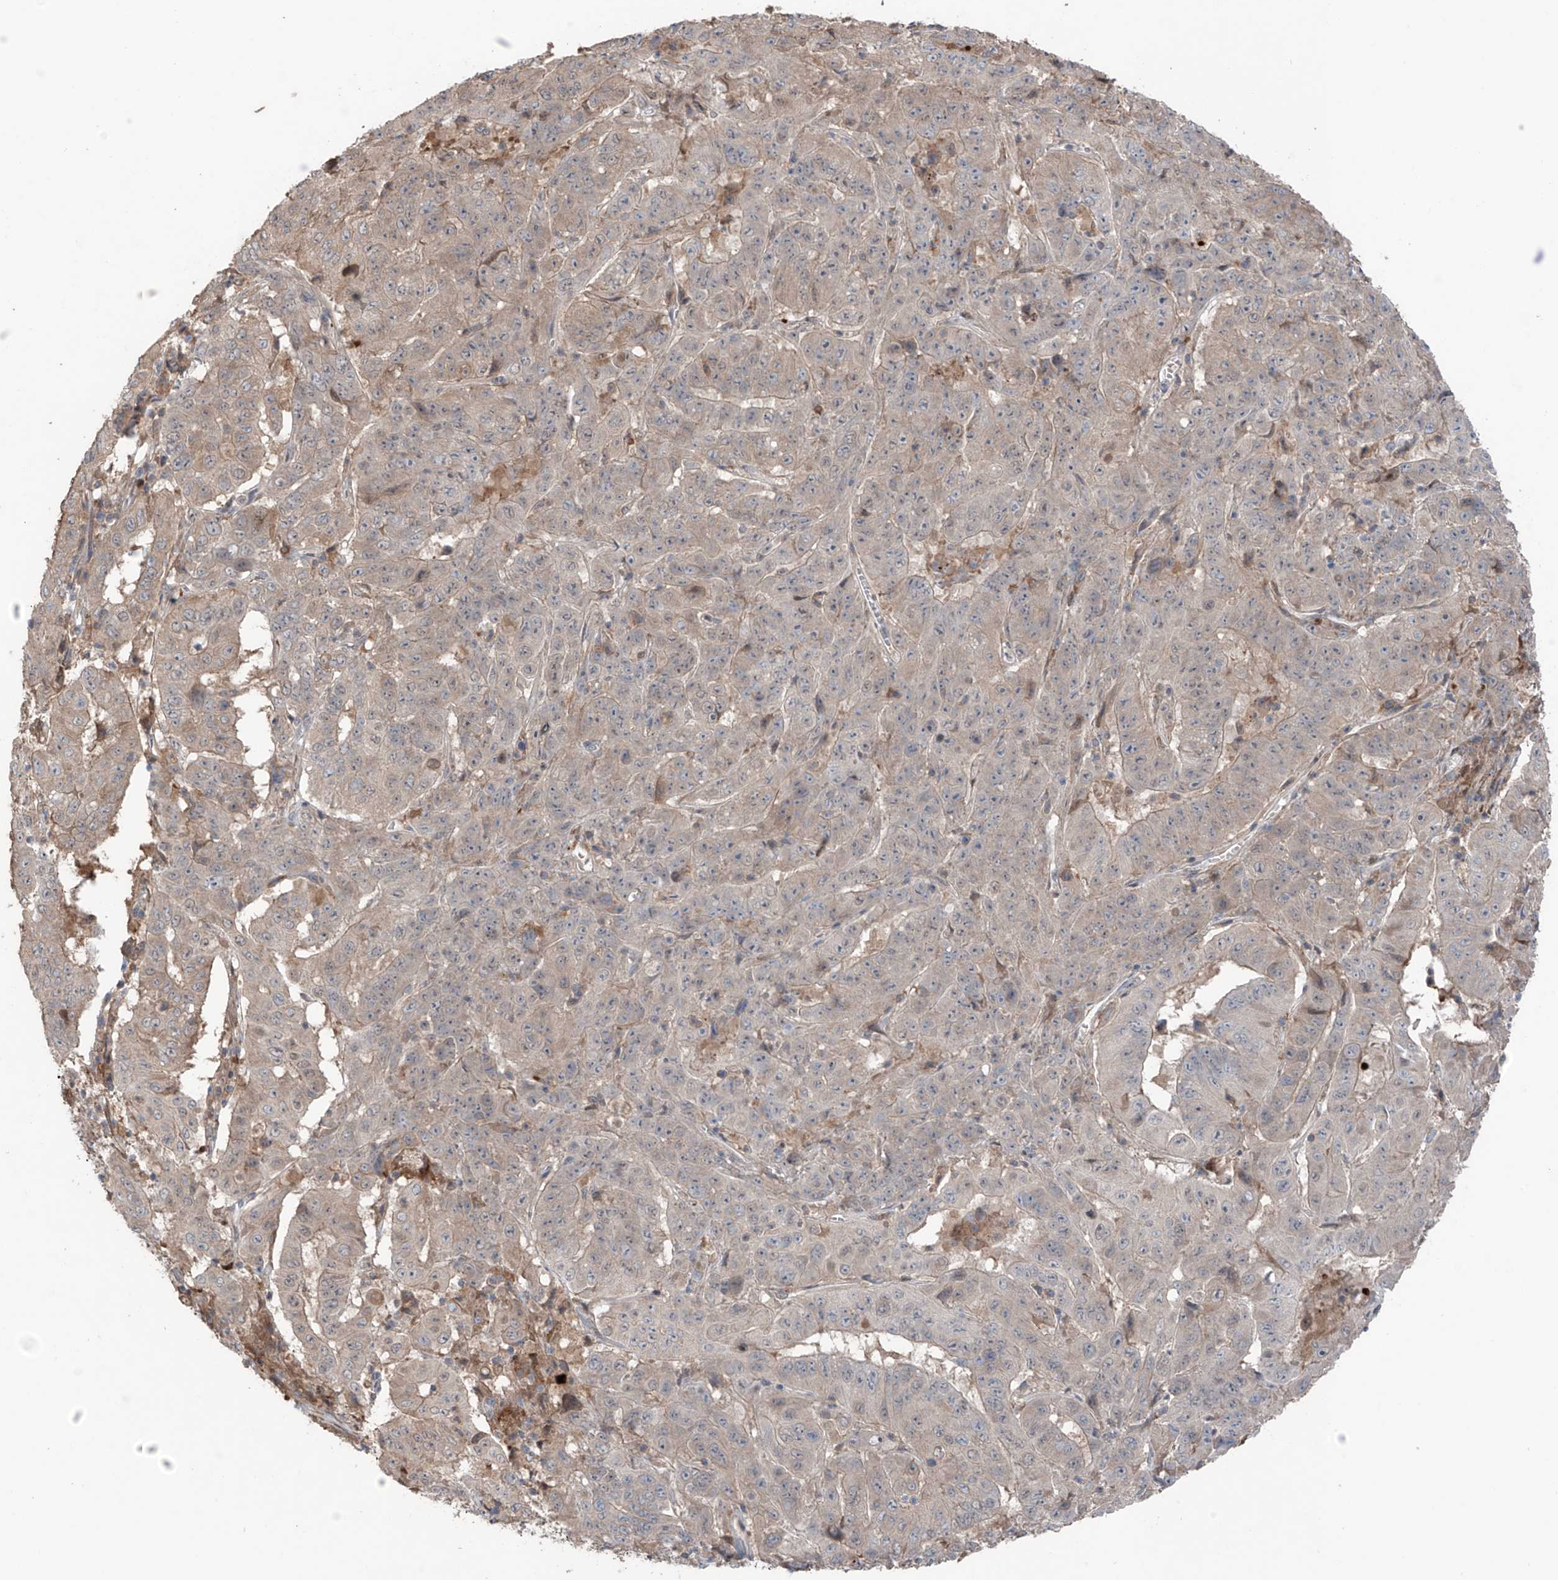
{"staining": {"intensity": "weak", "quantity": "<25%", "location": "cytoplasmic/membranous"}, "tissue": "pancreatic cancer", "cell_type": "Tumor cells", "image_type": "cancer", "snomed": [{"axis": "morphology", "description": "Adenocarcinoma, NOS"}, {"axis": "topography", "description": "Pancreas"}], "caption": "Immunohistochemistry micrograph of human adenocarcinoma (pancreatic) stained for a protein (brown), which displays no positivity in tumor cells. Brightfield microscopy of immunohistochemistry stained with DAB (brown) and hematoxylin (blue), captured at high magnification.", "gene": "SAMD3", "patient": {"sex": "male", "age": 63}}